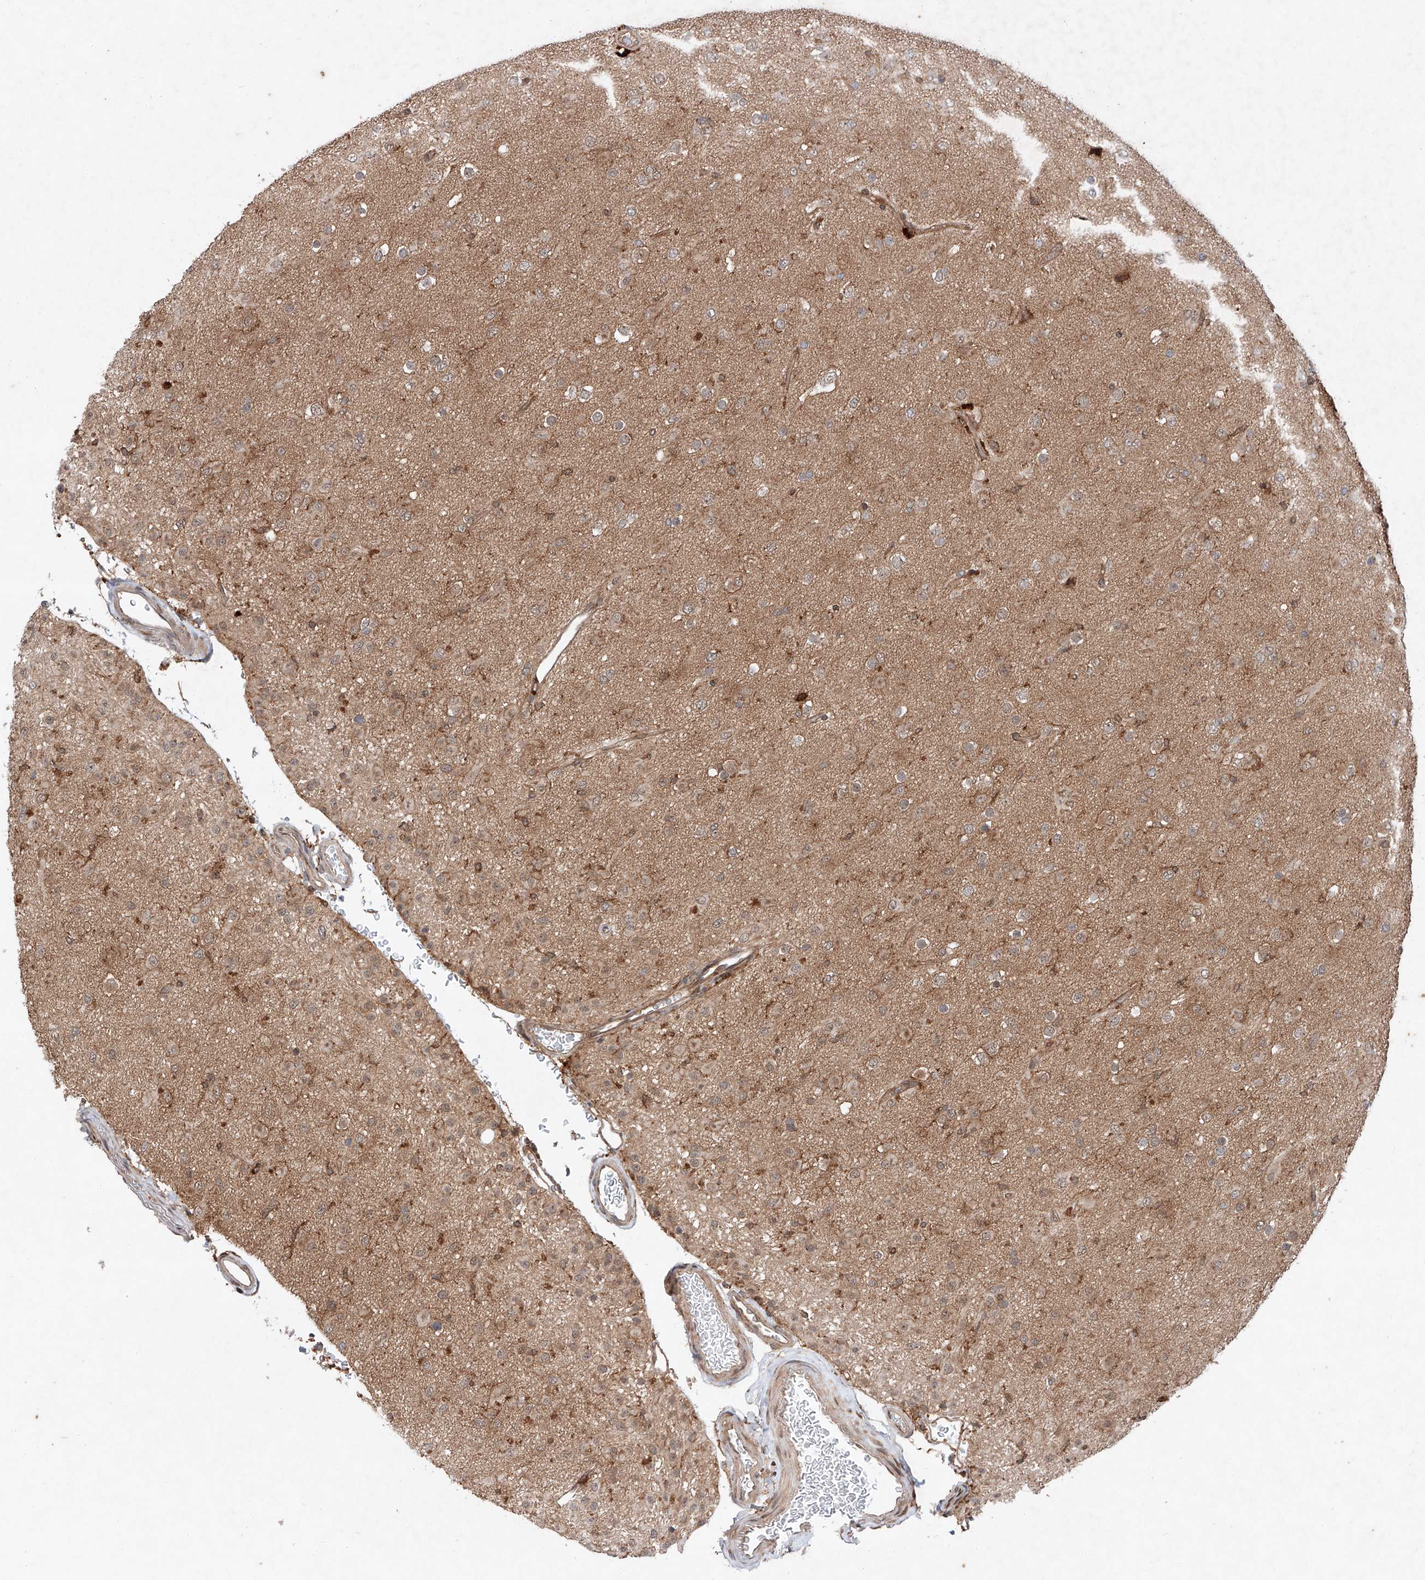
{"staining": {"intensity": "weak", "quantity": "<25%", "location": "cytoplasmic/membranous"}, "tissue": "glioma", "cell_type": "Tumor cells", "image_type": "cancer", "snomed": [{"axis": "morphology", "description": "Glioma, malignant, Low grade"}, {"axis": "topography", "description": "Brain"}], "caption": "Glioma stained for a protein using immunohistochemistry displays no staining tumor cells.", "gene": "ZFP28", "patient": {"sex": "male", "age": 65}}